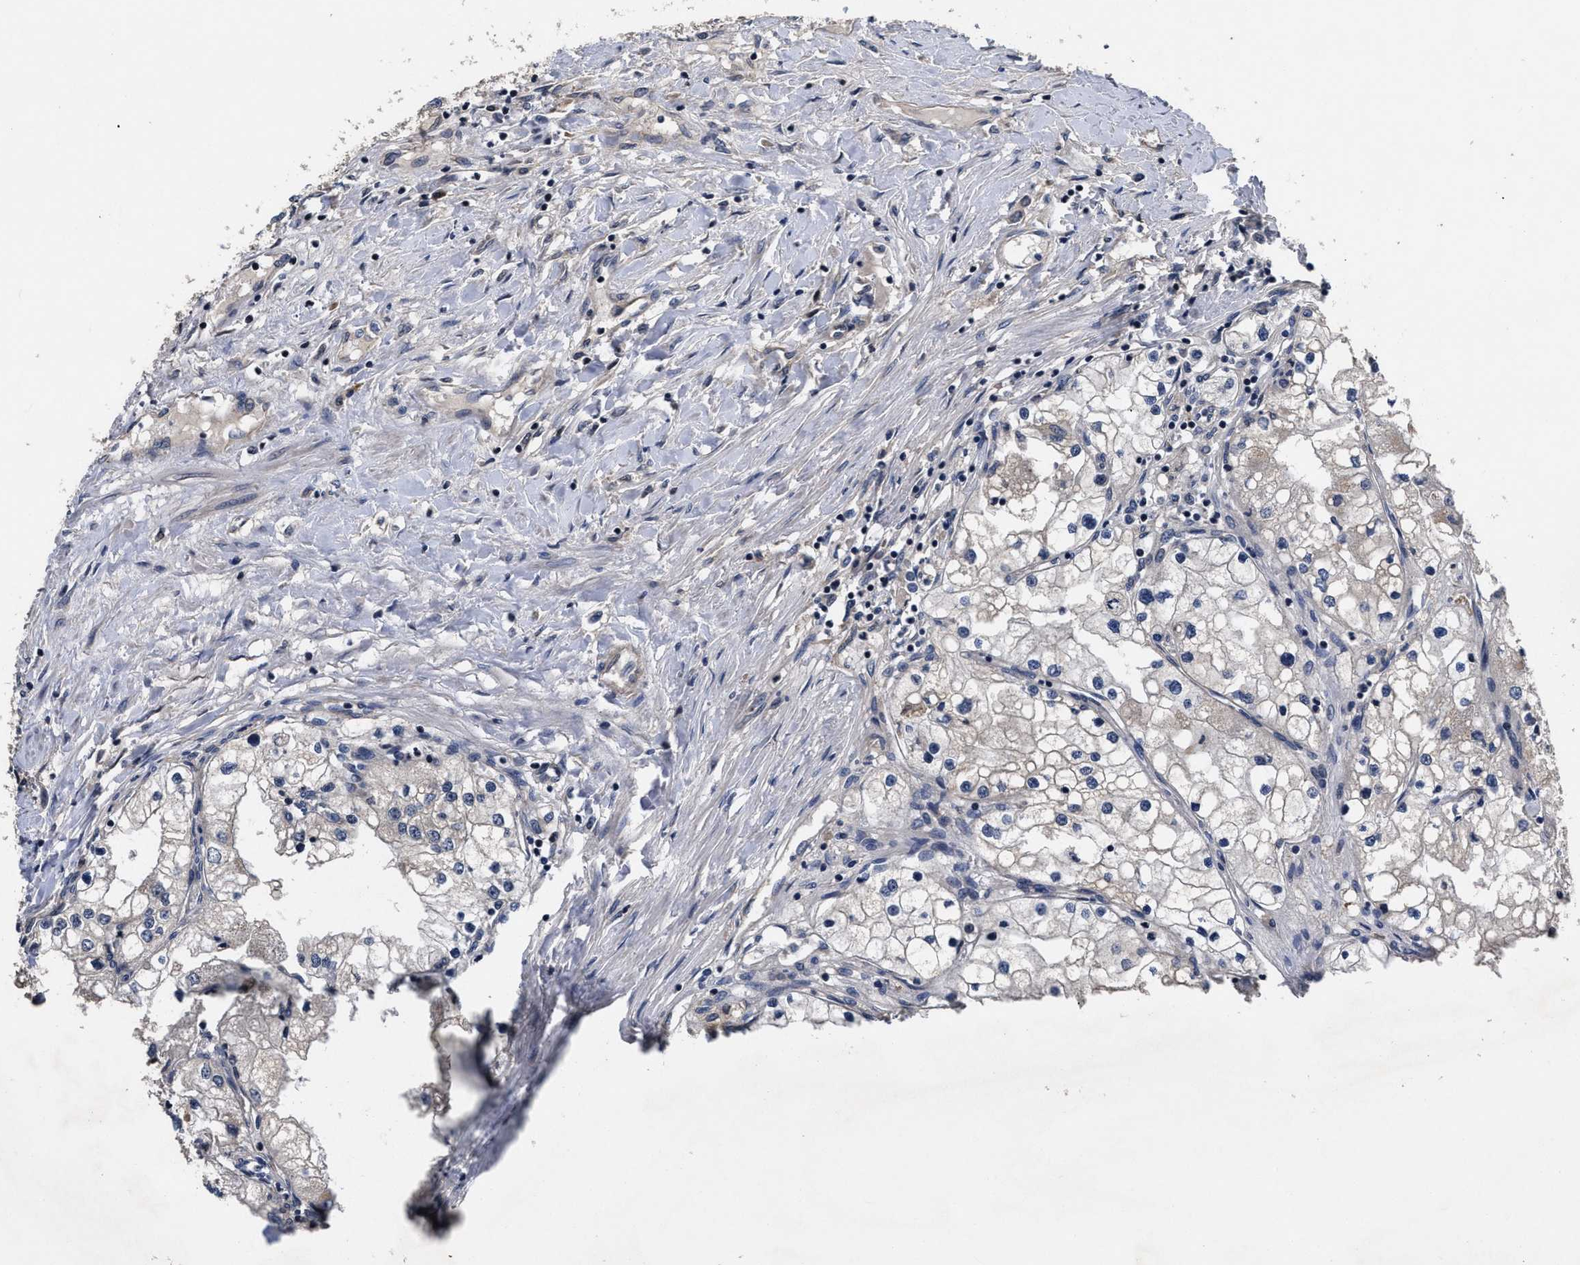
{"staining": {"intensity": "weak", "quantity": "<25%", "location": "cytoplasmic/membranous"}, "tissue": "renal cancer", "cell_type": "Tumor cells", "image_type": "cancer", "snomed": [{"axis": "morphology", "description": "Adenocarcinoma, NOS"}, {"axis": "topography", "description": "Kidney"}], "caption": "Tumor cells are negative for brown protein staining in renal cancer.", "gene": "DNAJC14", "patient": {"sex": "male", "age": 68}}